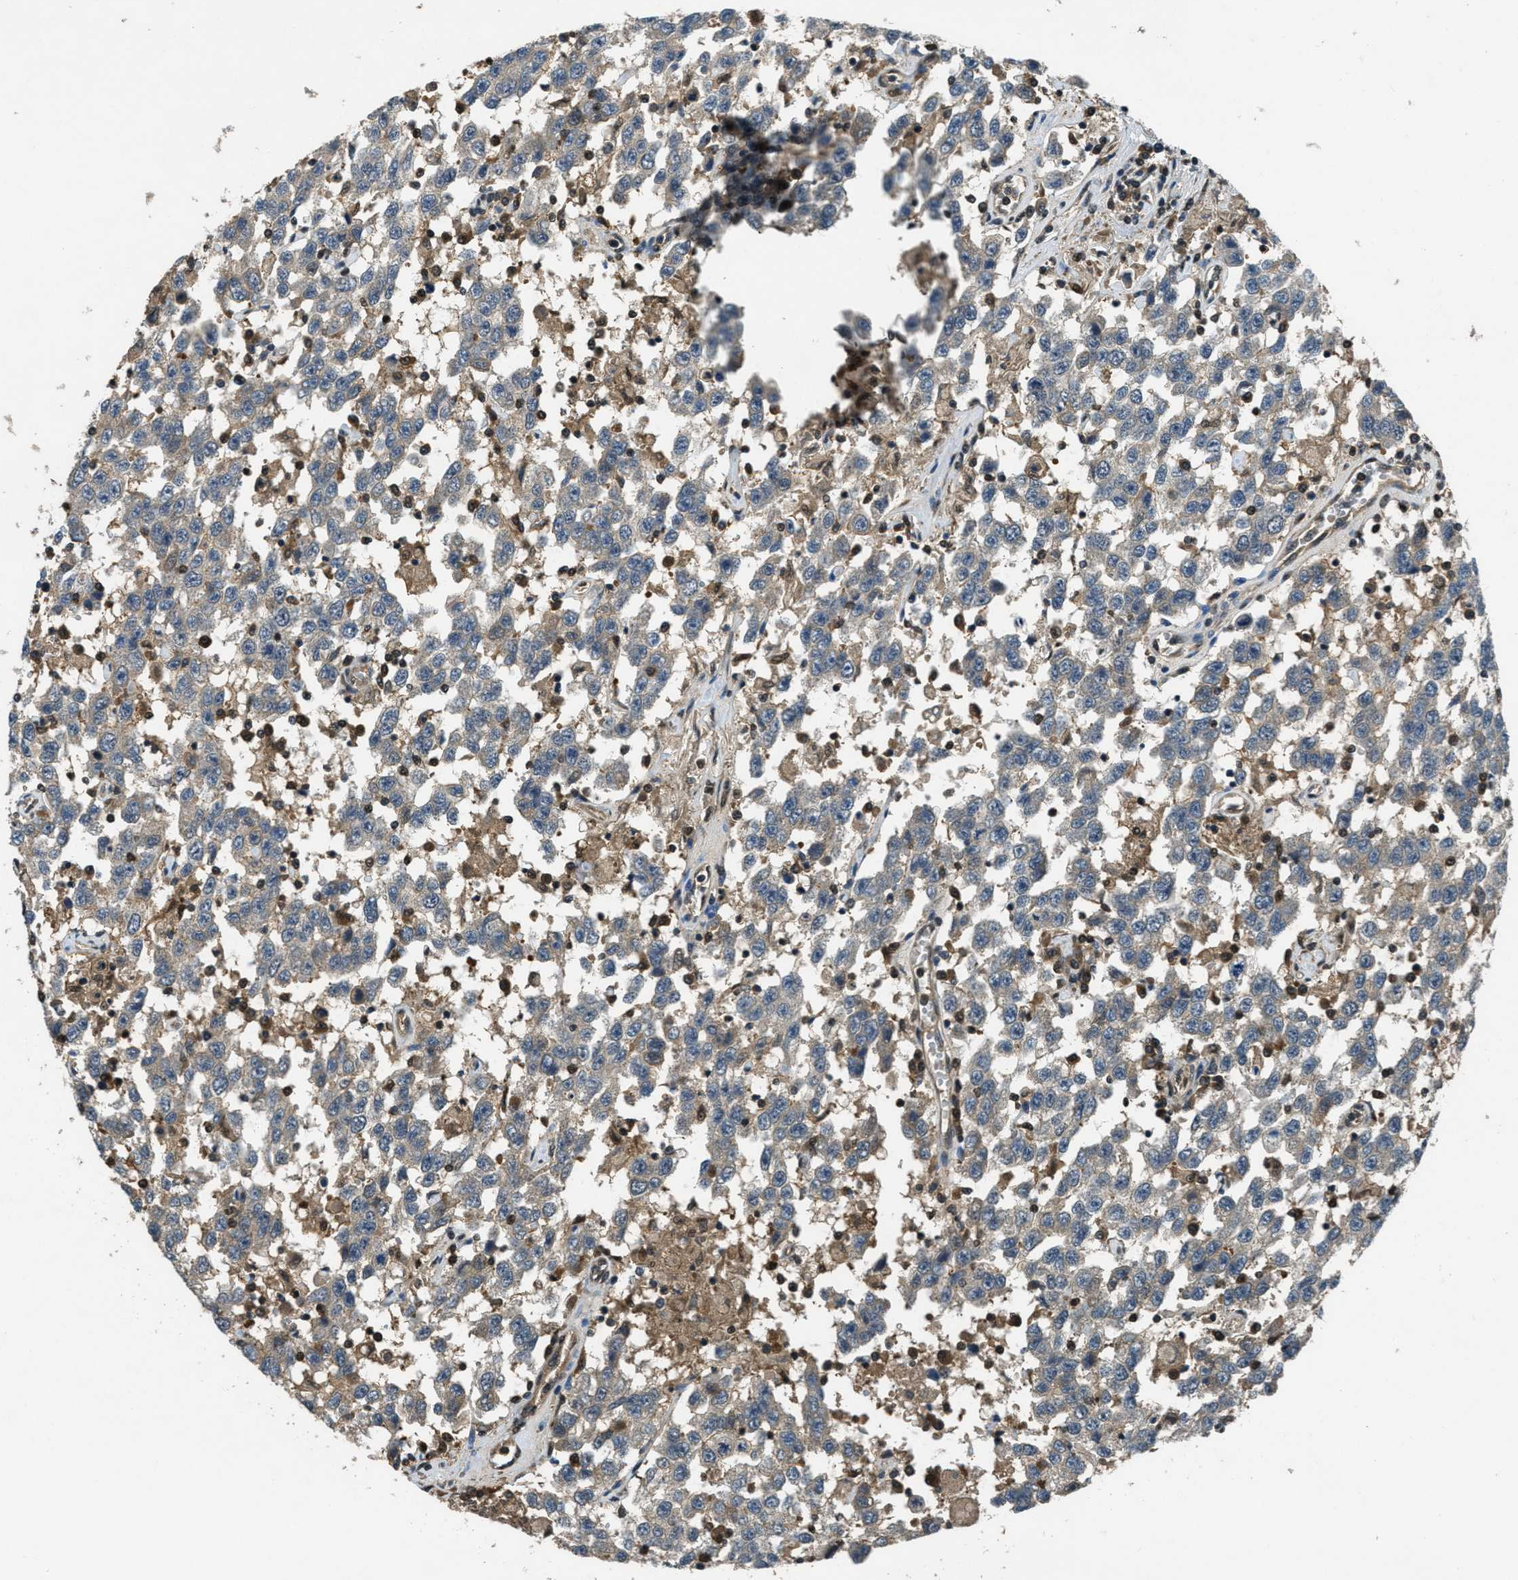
{"staining": {"intensity": "weak", "quantity": "<25%", "location": "cytoplasmic/membranous"}, "tissue": "testis cancer", "cell_type": "Tumor cells", "image_type": "cancer", "snomed": [{"axis": "morphology", "description": "Seminoma, NOS"}, {"axis": "topography", "description": "Testis"}], "caption": "Immunohistochemical staining of seminoma (testis) demonstrates no significant positivity in tumor cells.", "gene": "DUSP6", "patient": {"sex": "male", "age": 41}}